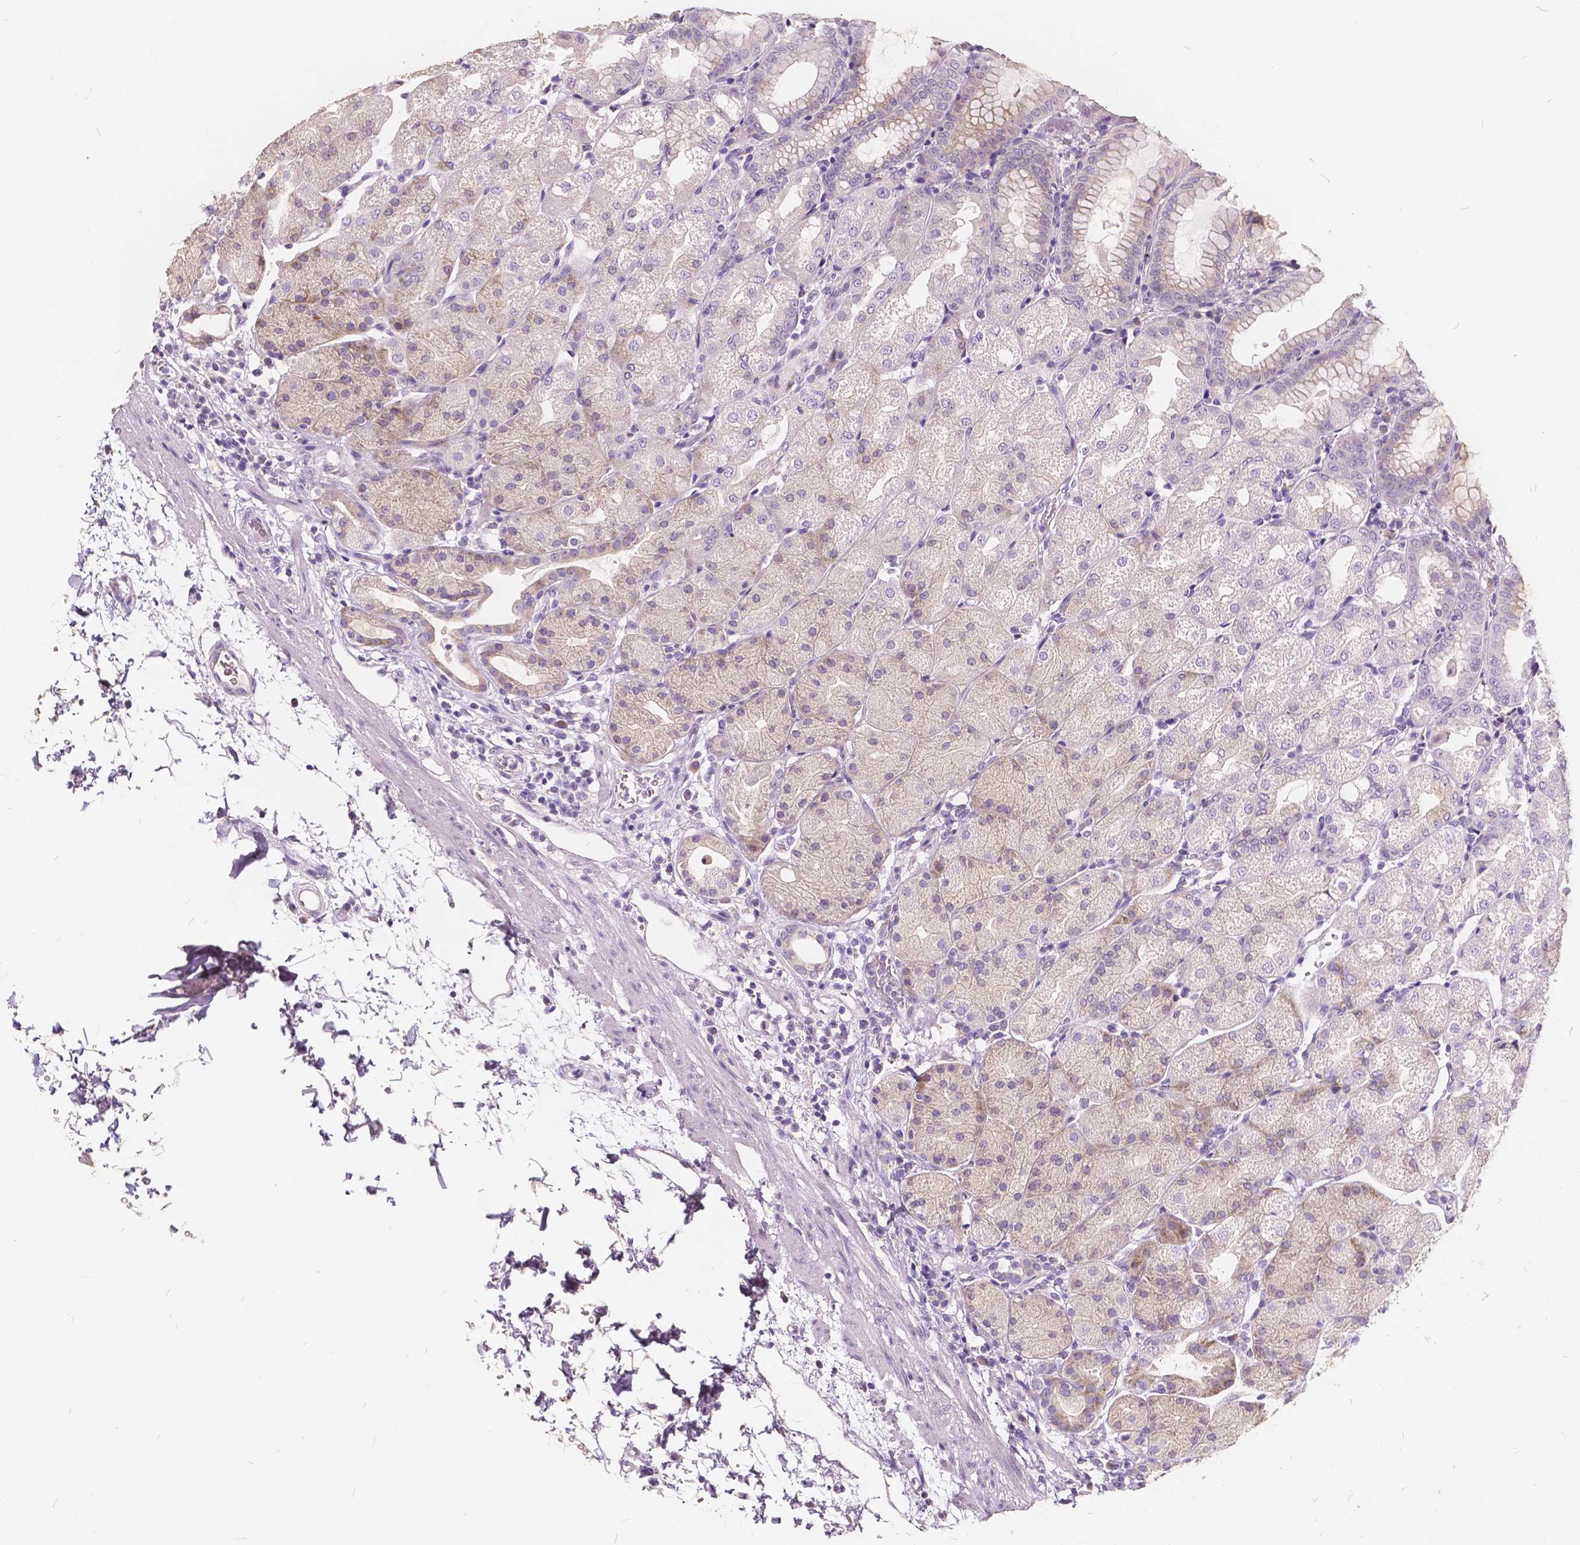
{"staining": {"intensity": "weak", "quantity": "25%-75%", "location": "cytoplasmic/membranous"}, "tissue": "stomach", "cell_type": "Glandular cells", "image_type": "normal", "snomed": [{"axis": "morphology", "description": "Normal tissue, NOS"}, {"axis": "topography", "description": "Stomach, upper"}, {"axis": "topography", "description": "Stomach"}, {"axis": "topography", "description": "Stomach, lower"}], "caption": "A low amount of weak cytoplasmic/membranous positivity is appreciated in approximately 25%-75% of glandular cells in unremarkable stomach. (DAB IHC with brightfield microscopy, high magnification).", "gene": "SLC7A8", "patient": {"sex": "male", "age": 62}}